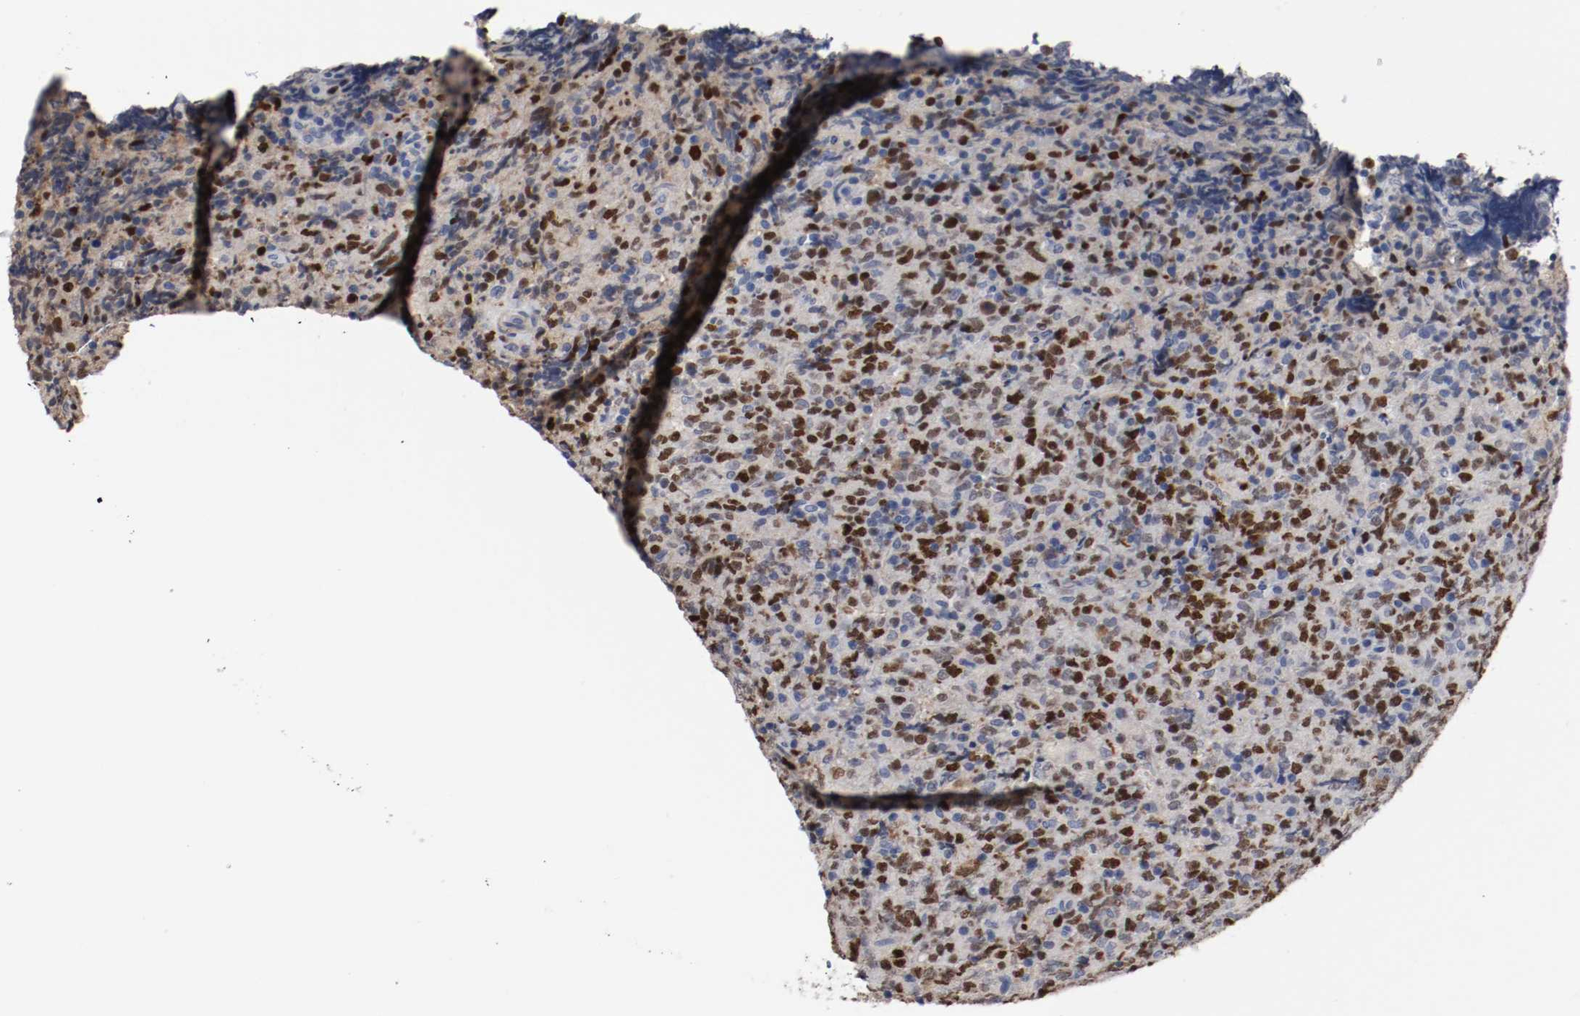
{"staining": {"intensity": "strong", "quantity": ">75%", "location": "nuclear"}, "tissue": "lymphoma", "cell_type": "Tumor cells", "image_type": "cancer", "snomed": [{"axis": "morphology", "description": "Malignant lymphoma, non-Hodgkin's type, High grade"}, {"axis": "topography", "description": "Tonsil"}], "caption": "The immunohistochemical stain labels strong nuclear expression in tumor cells of high-grade malignant lymphoma, non-Hodgkin's type tissue.", "gene": "MCM6", "patient": {"sex": "female", "age": 36}}